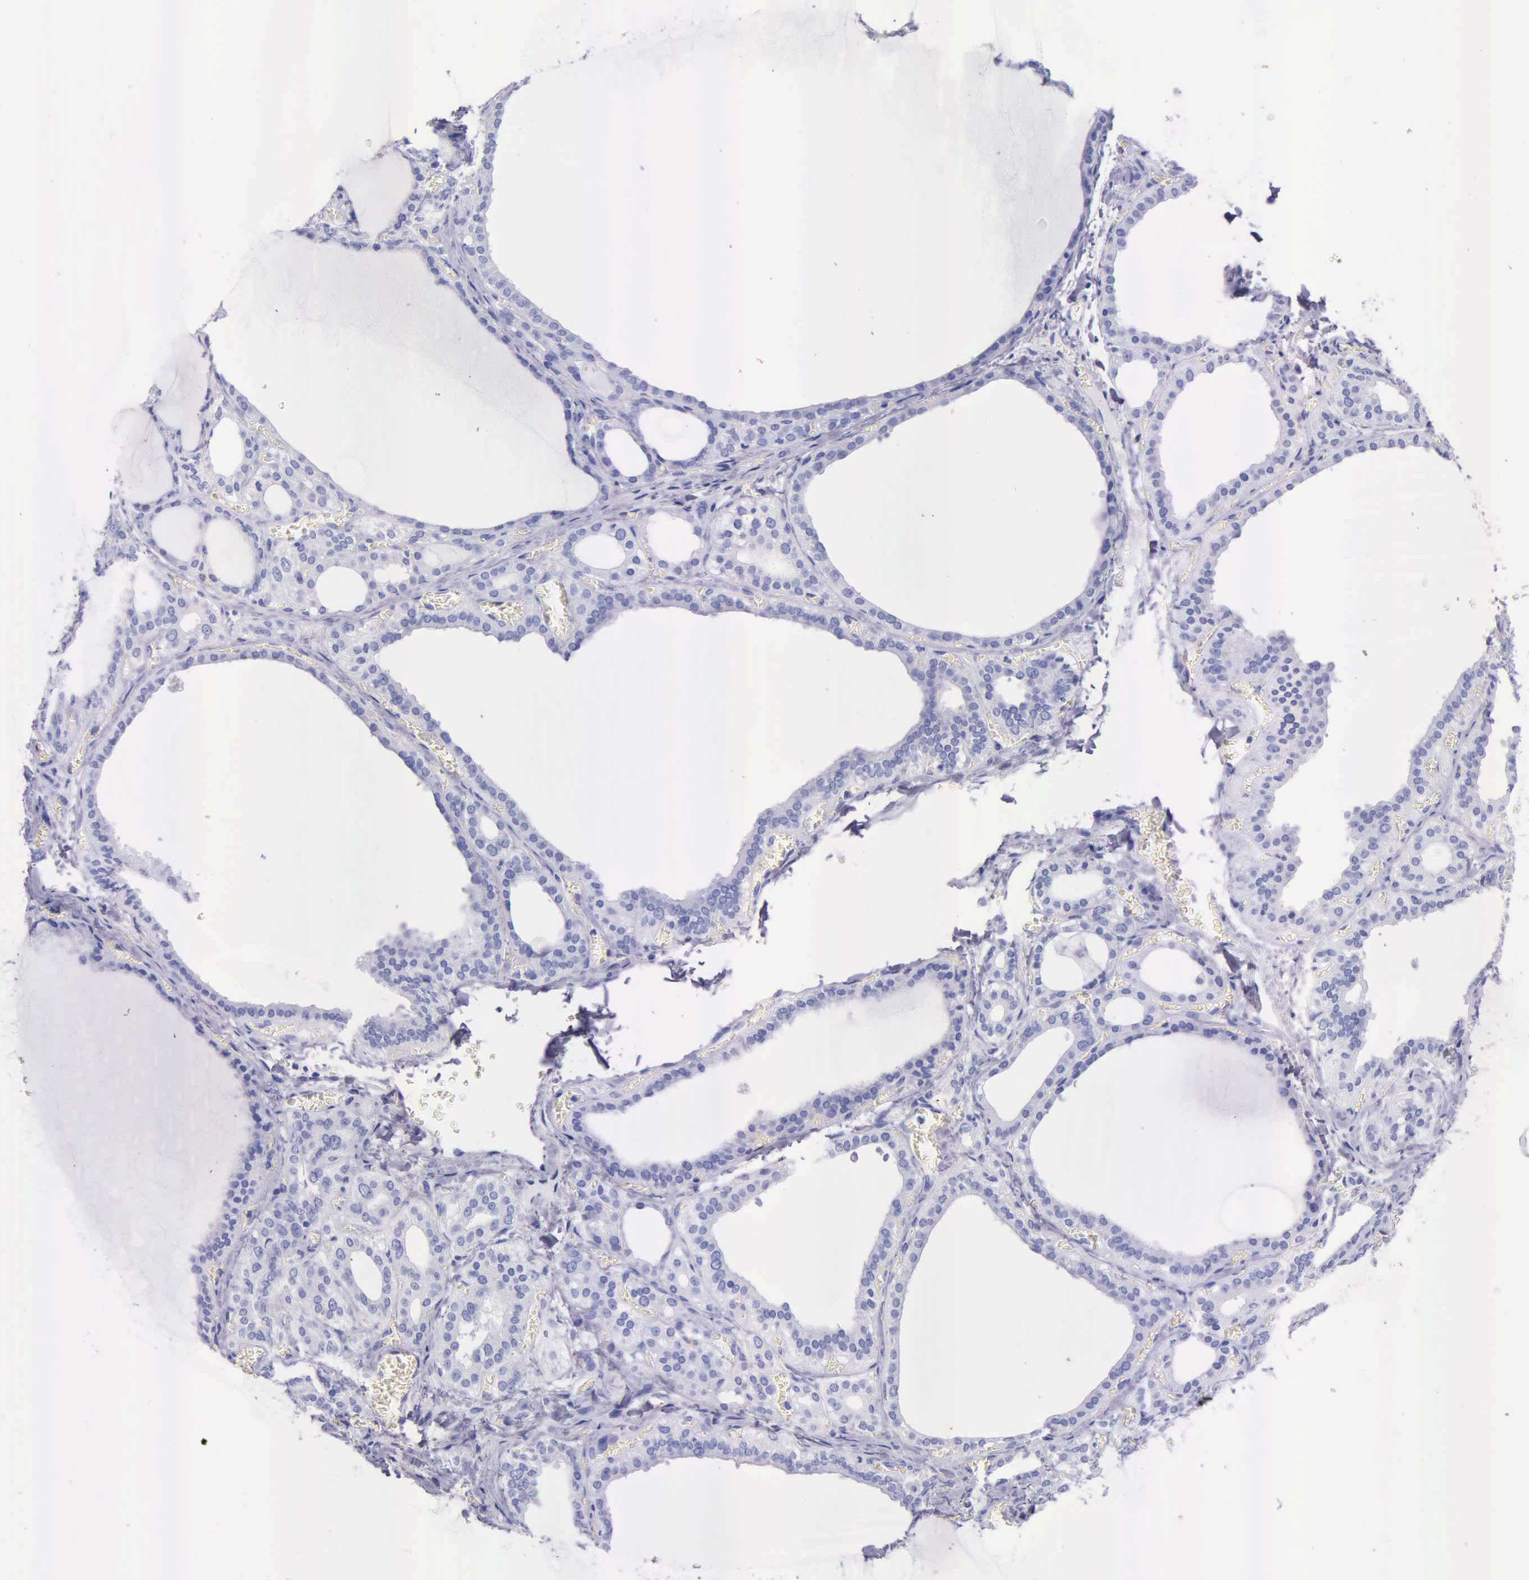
{"staining": {"intensity": "negative", "quantity": "none", "location": "none"}, "tissue": "thyroid gland", "cell_type": "Glandular cells", "image_type": "normal", "snomed": [{"axis": "morphology", "description": "Normal tissue, NOS"}, {"axis": "topography", "description": "Thyroid gland"}], "caption": "IHC photomicrograph of unremarkable thyroid gland stained for a protein (brown), which displays no staining in glandular cells. (DAB (3,3'-diaminobenzidine) immunohistochemistry (IHC) with hematoxylin counter stain).", "gene": "KLK2", "patient": {"sex": "female", "age": 55}}